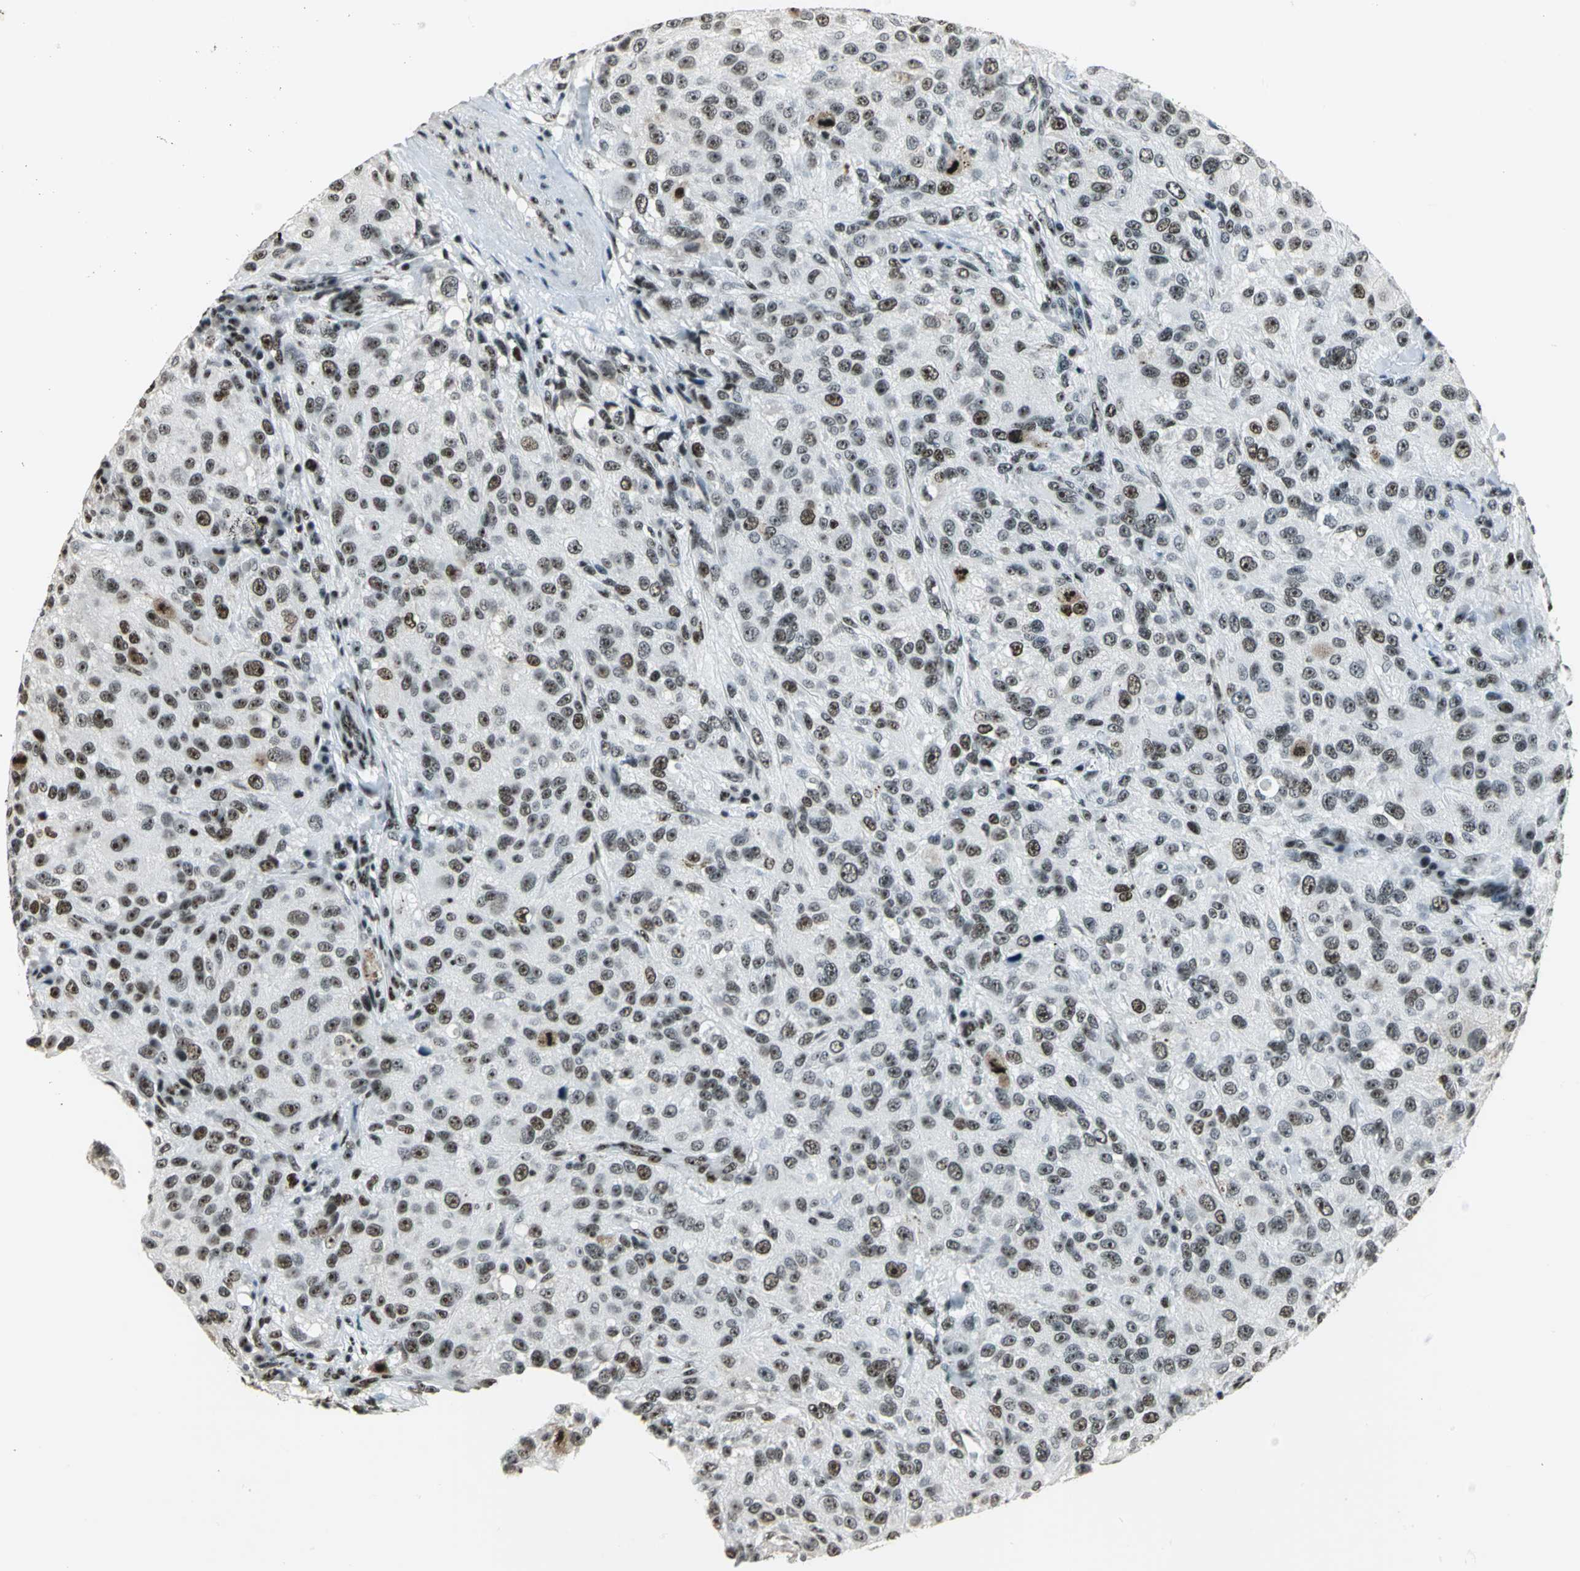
{"staining": {"intensity": "strong", "quantity": ">75%", "location": "nuclear"}, "tissue": "melanoma", "cell_type": "Tumor cells", "image_type": "cancer", "snomed": [{"axis": "morphology", "description": "Necrosis, NOS"}, {"axis": "morphology", "description": "Malignant melanoma, NOS"}, {"axis": "topography", "description": "Skin"}], "caption": "Human malignant melanoma stained for a protein (brown) reveals strong nuclear positive expression in about >75% of tumor cells.", "gene": "UBTF", "patient": {"sex": "female", "age": 87}}